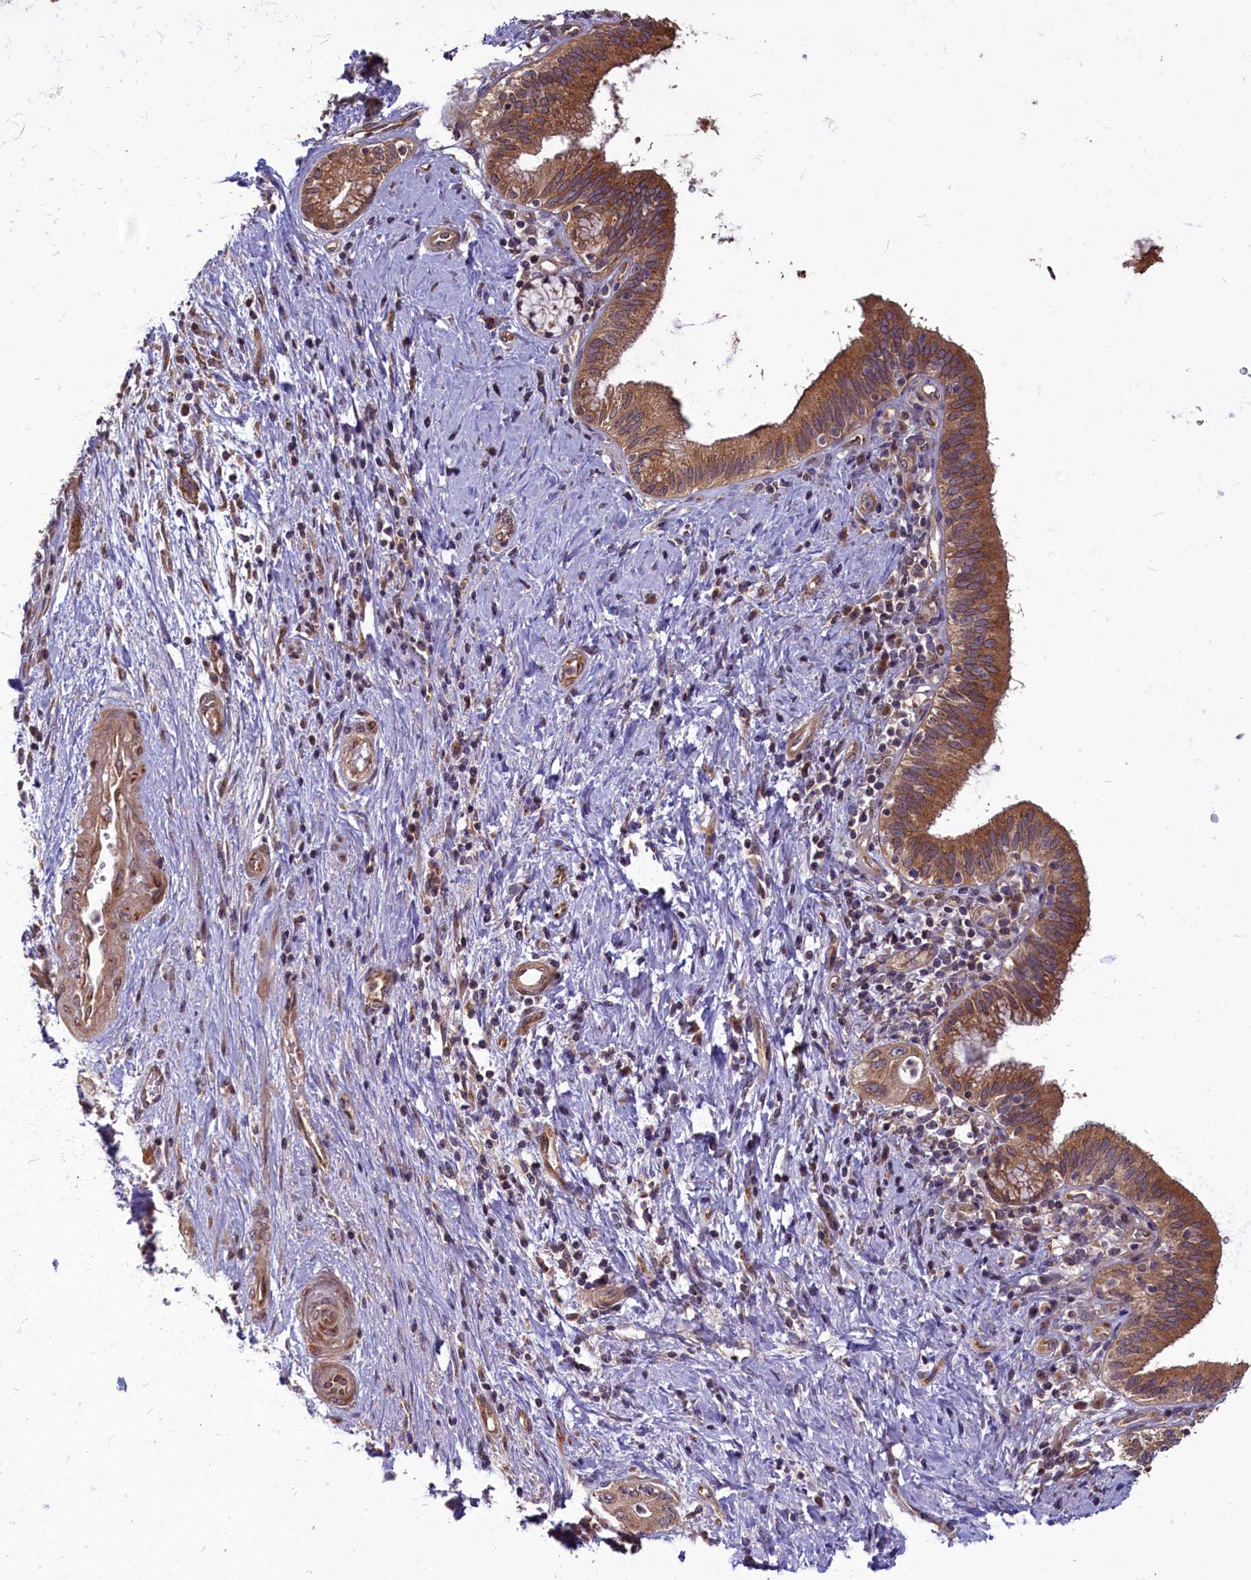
{"staining": {"intensity": "moderate", "quantity": ">75%", "location": "cytoplasmic/membranous"}, "tissue": "pancreatic cancer", "cell_type": "Tumor cells", "image_type": "cancer", "snomed": [{"axis": "morphology", "description": "Adenocarcinoma, NOS"}, {"axis": "topography", "description": "Pancreas"}], "caption": "DAB (3,3'-diaminobenzidine) immunohistochemical staining of human pancreatic cancer (adenocarcinoma) exhibits moderate cytoplasmic/membranous protein expression in approximately >75% of tumor cells.", "gene": "MYCBP", "patient": {"sex": "female", "age": 73}}